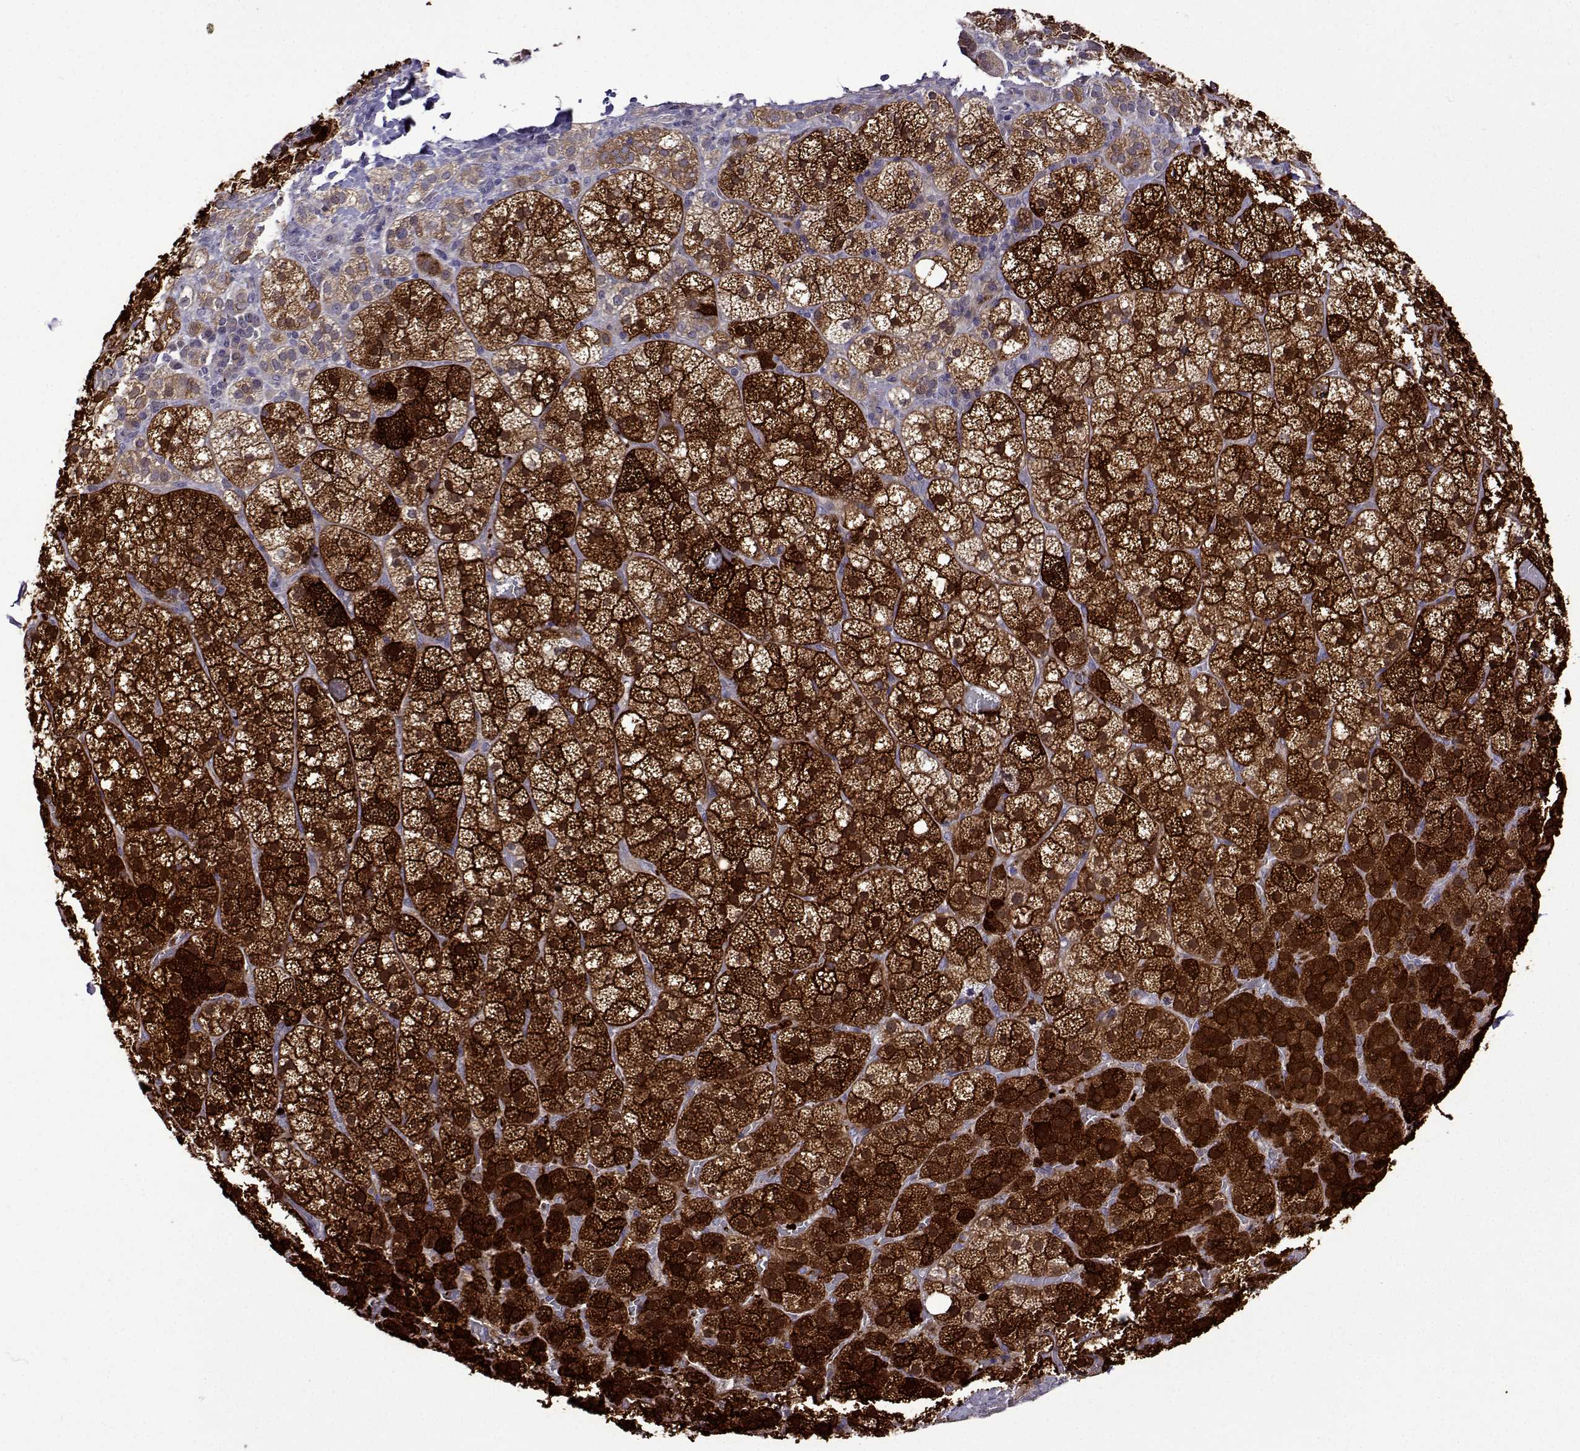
{"staining": {"intensity": "strong", "quantity": "25%-75%", "location": "cytoplasmic/membranous"}, "tissue": "adrenal gland", "cell_type": "Glandular cells", "image_type": "normal", "snomed": [{"axis": "morphology", "description": "Normal tissue, NOS"}, {"axis": "topography", "description": "Adrenal gland"}], "caption": "A brown stain labels strong cytoplasmic/membranous staining of a protein in glandular cells of unremarkable human adrenal gland. Immunohistochemistry stains the protein of interest in brown and the nuclei are stained blue.", "gene": "SULT2A1", "patient": {"sex": "male", "age": 53}}